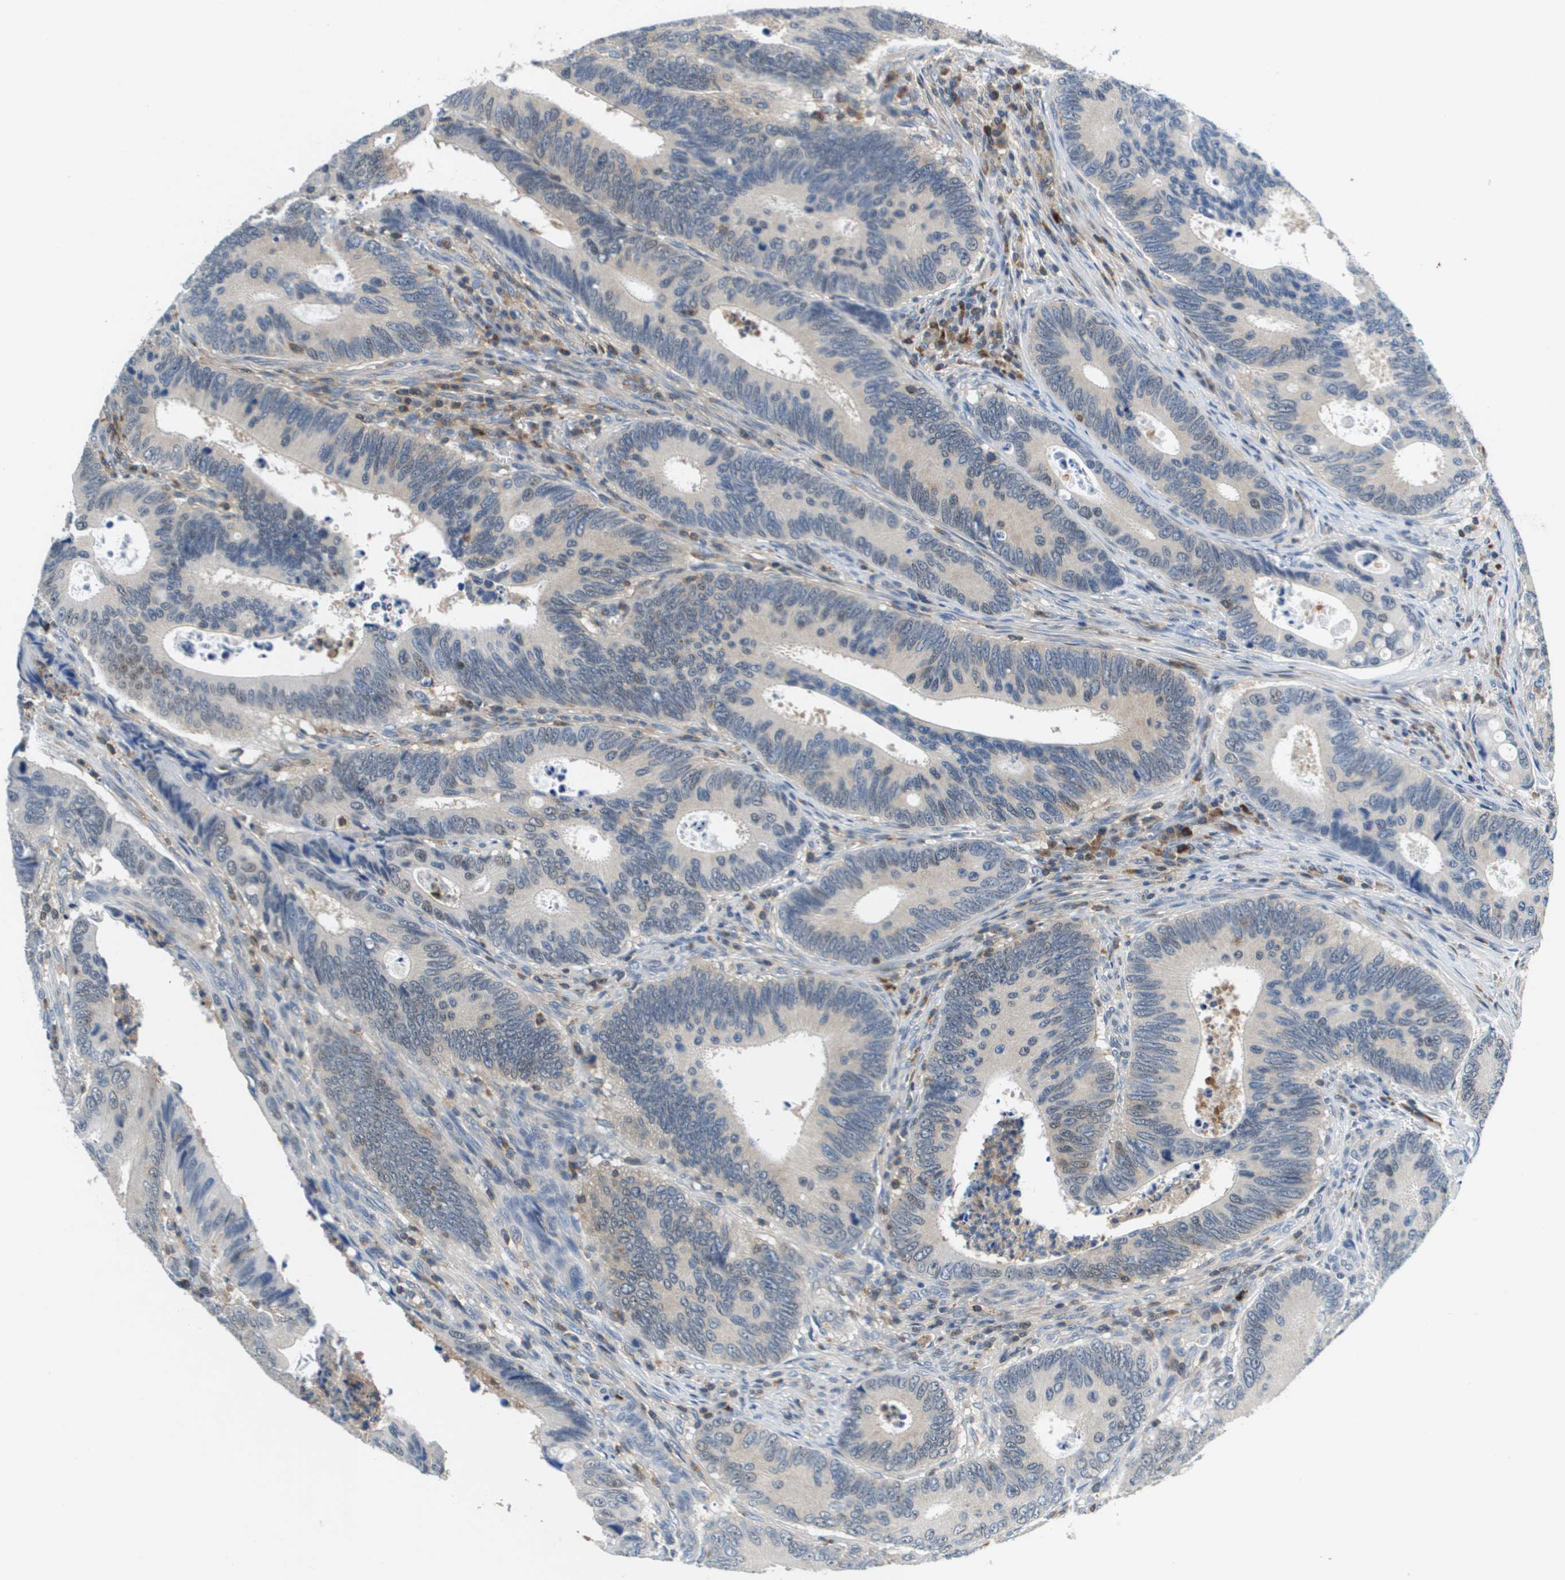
{"staining": {"intensity": "negative", "quantity": "none", "location": "none"}, "tissue": "colorectal cancer", "cell_type": "Tumor cells", "image_type": "cancer", "snomed": [{"axis": "morphology", "description": "Inflammation, NOS"}, {"axis": "morphology", "description": "Adenocarcinoma, NOS"}, {"axis": "topography", "description": "Colon"}], "caption": "An immunohistochemistry micrograph of colorectal cancer (adenocarcinoma) is shown. There is no staining in tumor cells of colorectal cancer (adenocarcinoma). (DAB (3,3'-diaminobenzidine) immunohistochemistry (IHC) with hematoxylin counter stain).", "gene": "KCNQ5", "patient": {"sex": "male", "age": 72}}